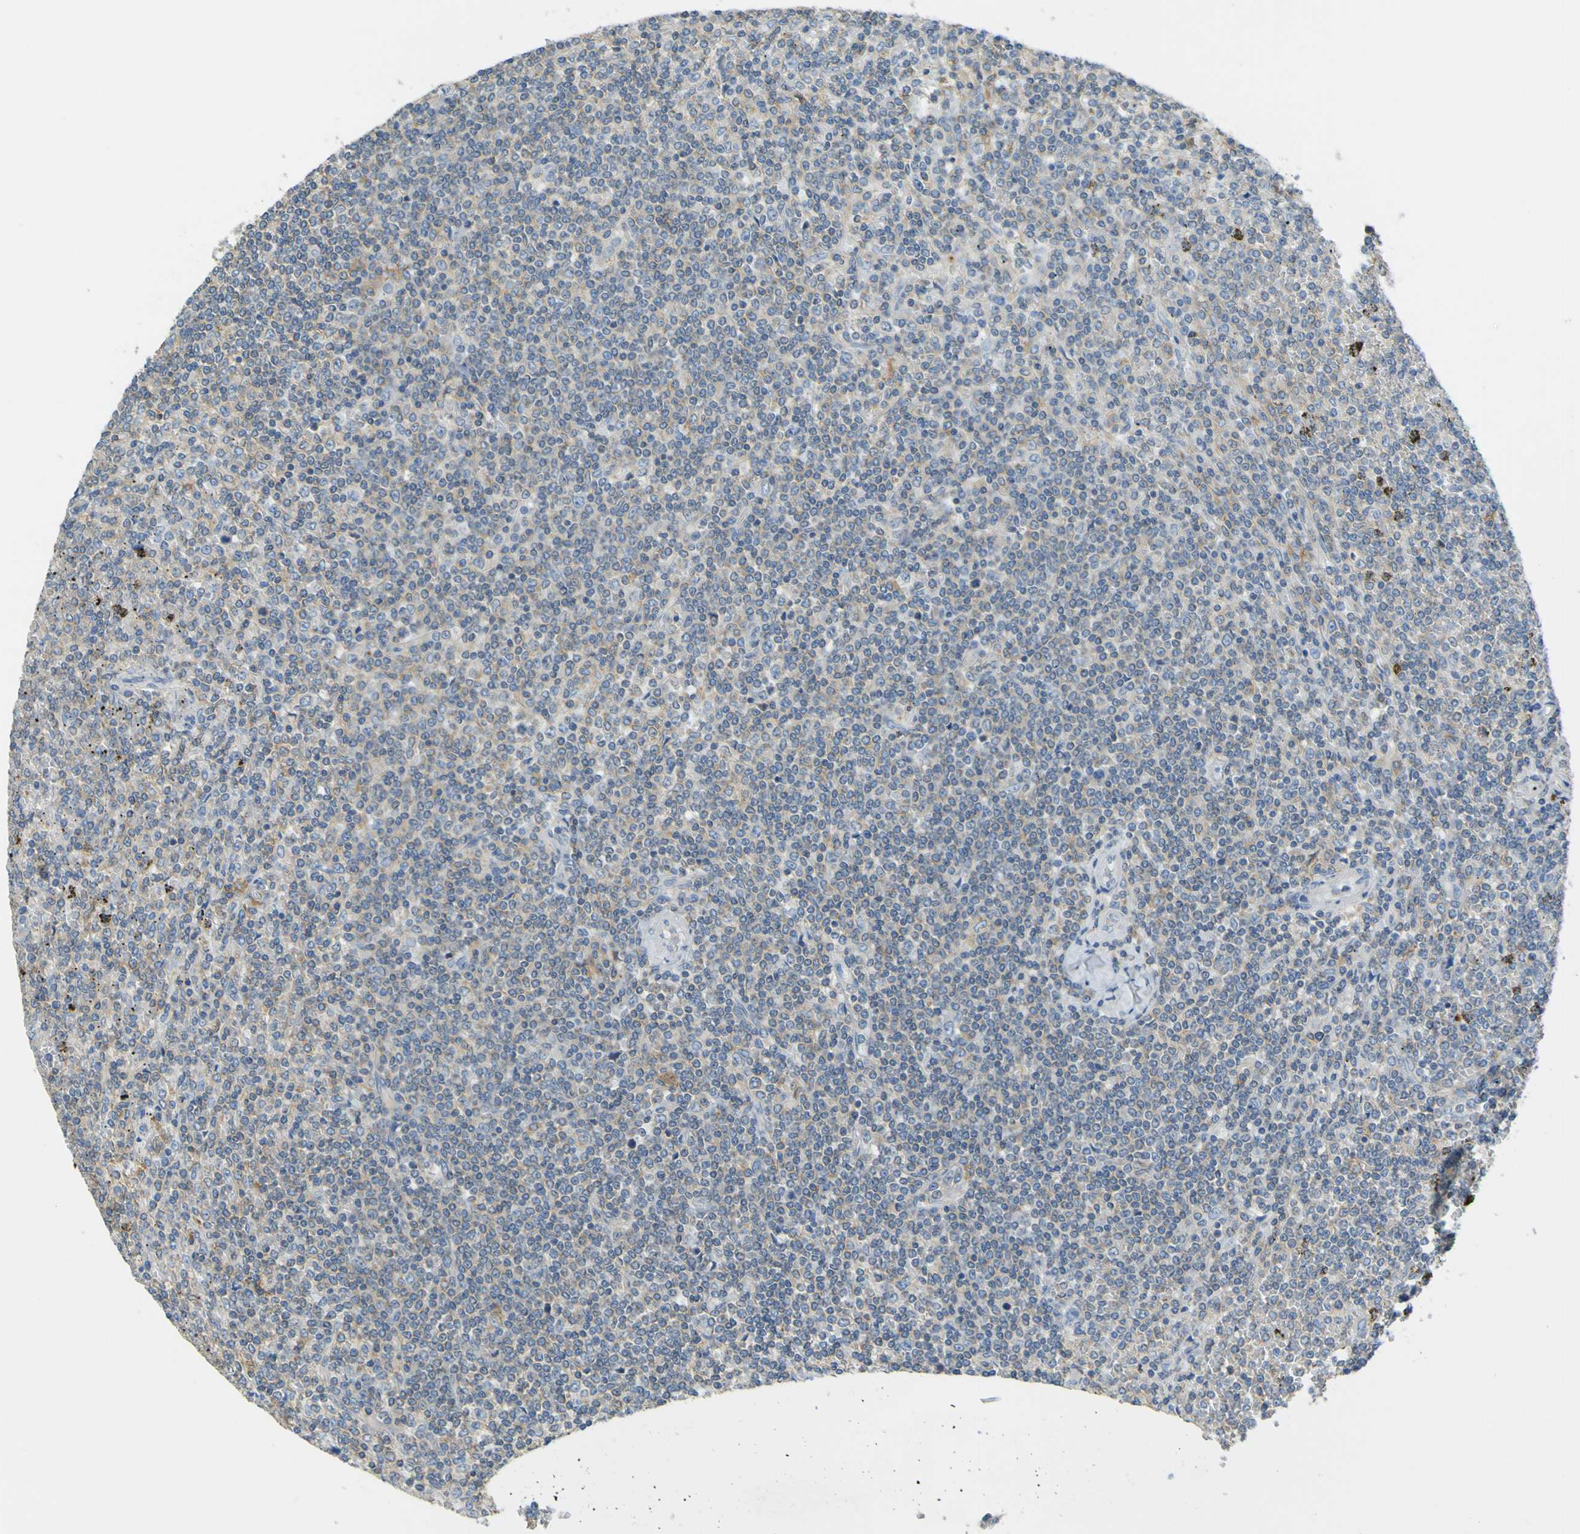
{"staining": {"intensity": "weak", "quantity": "25%-75%", "location": "cytoplasmic/membranous"}, "tissue": "lymphoma", "cell_type": "Tumor cells", "image_type": "cancer", "snomed": [{"axis": "morphology", "description": "Malignant lymphoma, non-Hodgkin's type, Low grade"}, {"axis": "topography", "description": "Spleen"}], "caption": "Immunohistochemistry histopathology image of low-grade malignant lymphoma, non-Hodgkin's type stained for a protein (brown), which demonstrates low levels of weak cytoplasmic/membranous expression in approximately 25%-75% of tumor cells.", "gene": "OGN", "patient": {"sex": "female", "age": 19}}